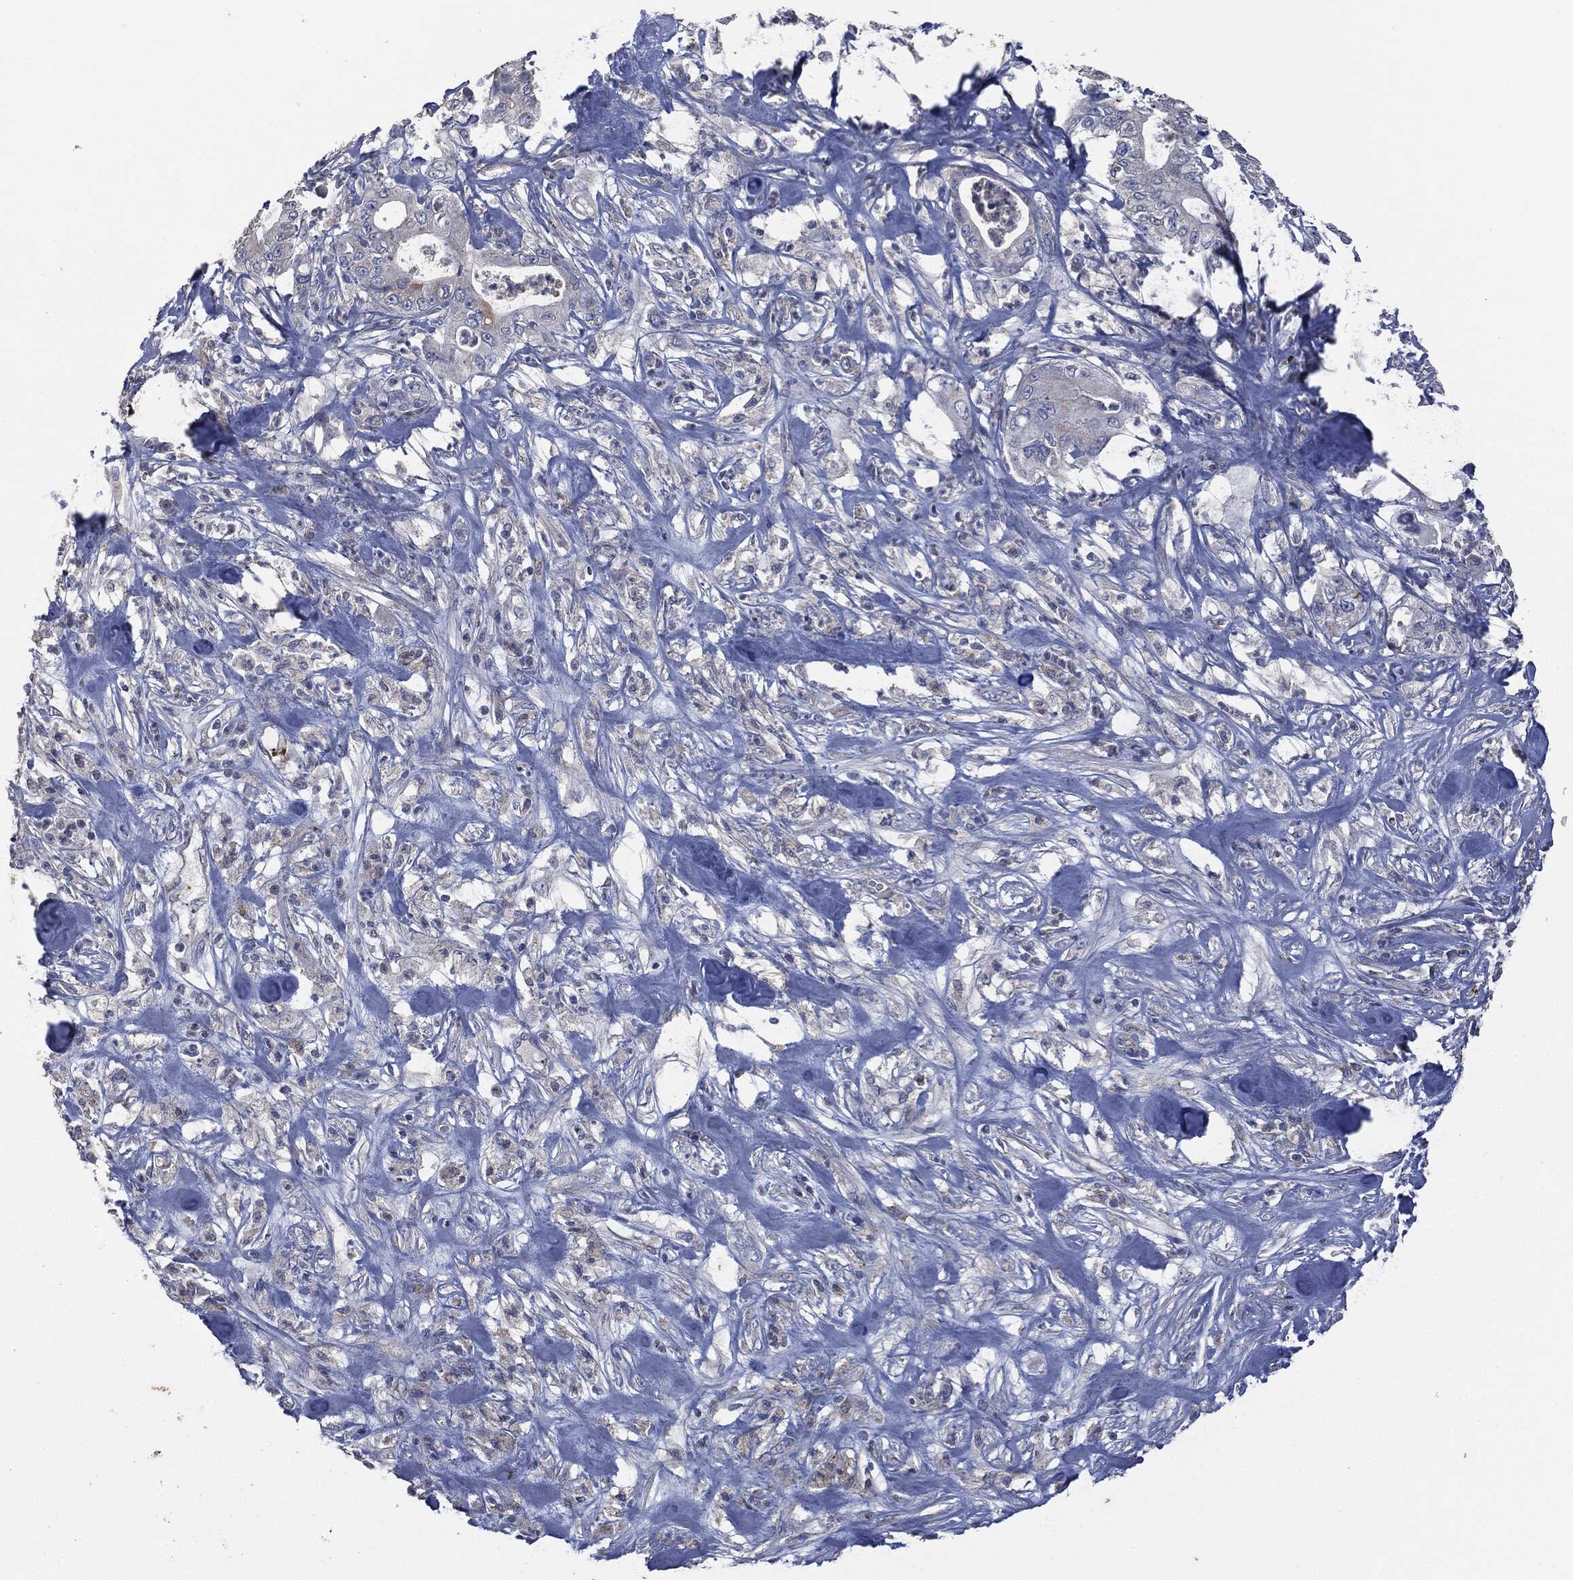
{"staining": {"intensity": "weak", "quantity": "<25%", "location": "cytoplasmic/membranous"}, "tissue": "pancreatic cancer", "cell_type": "Tumor cells", "image_type": "cancer", "snomed": [{"axis": "morphology", "description": "Adenocarcinoma, NOS"}, {"axis": "topography", "description": "Pancreas"}], "caption": "DAB immunohistochemical staining of pancreatic cancer displays no significant positivity in tumor cells. The staining is performed using DAB brown chromogen with nuclei counter-stained in using hematoxylin.", "gene": "CD33", "patient": {"sex": "male", "age": 71}}